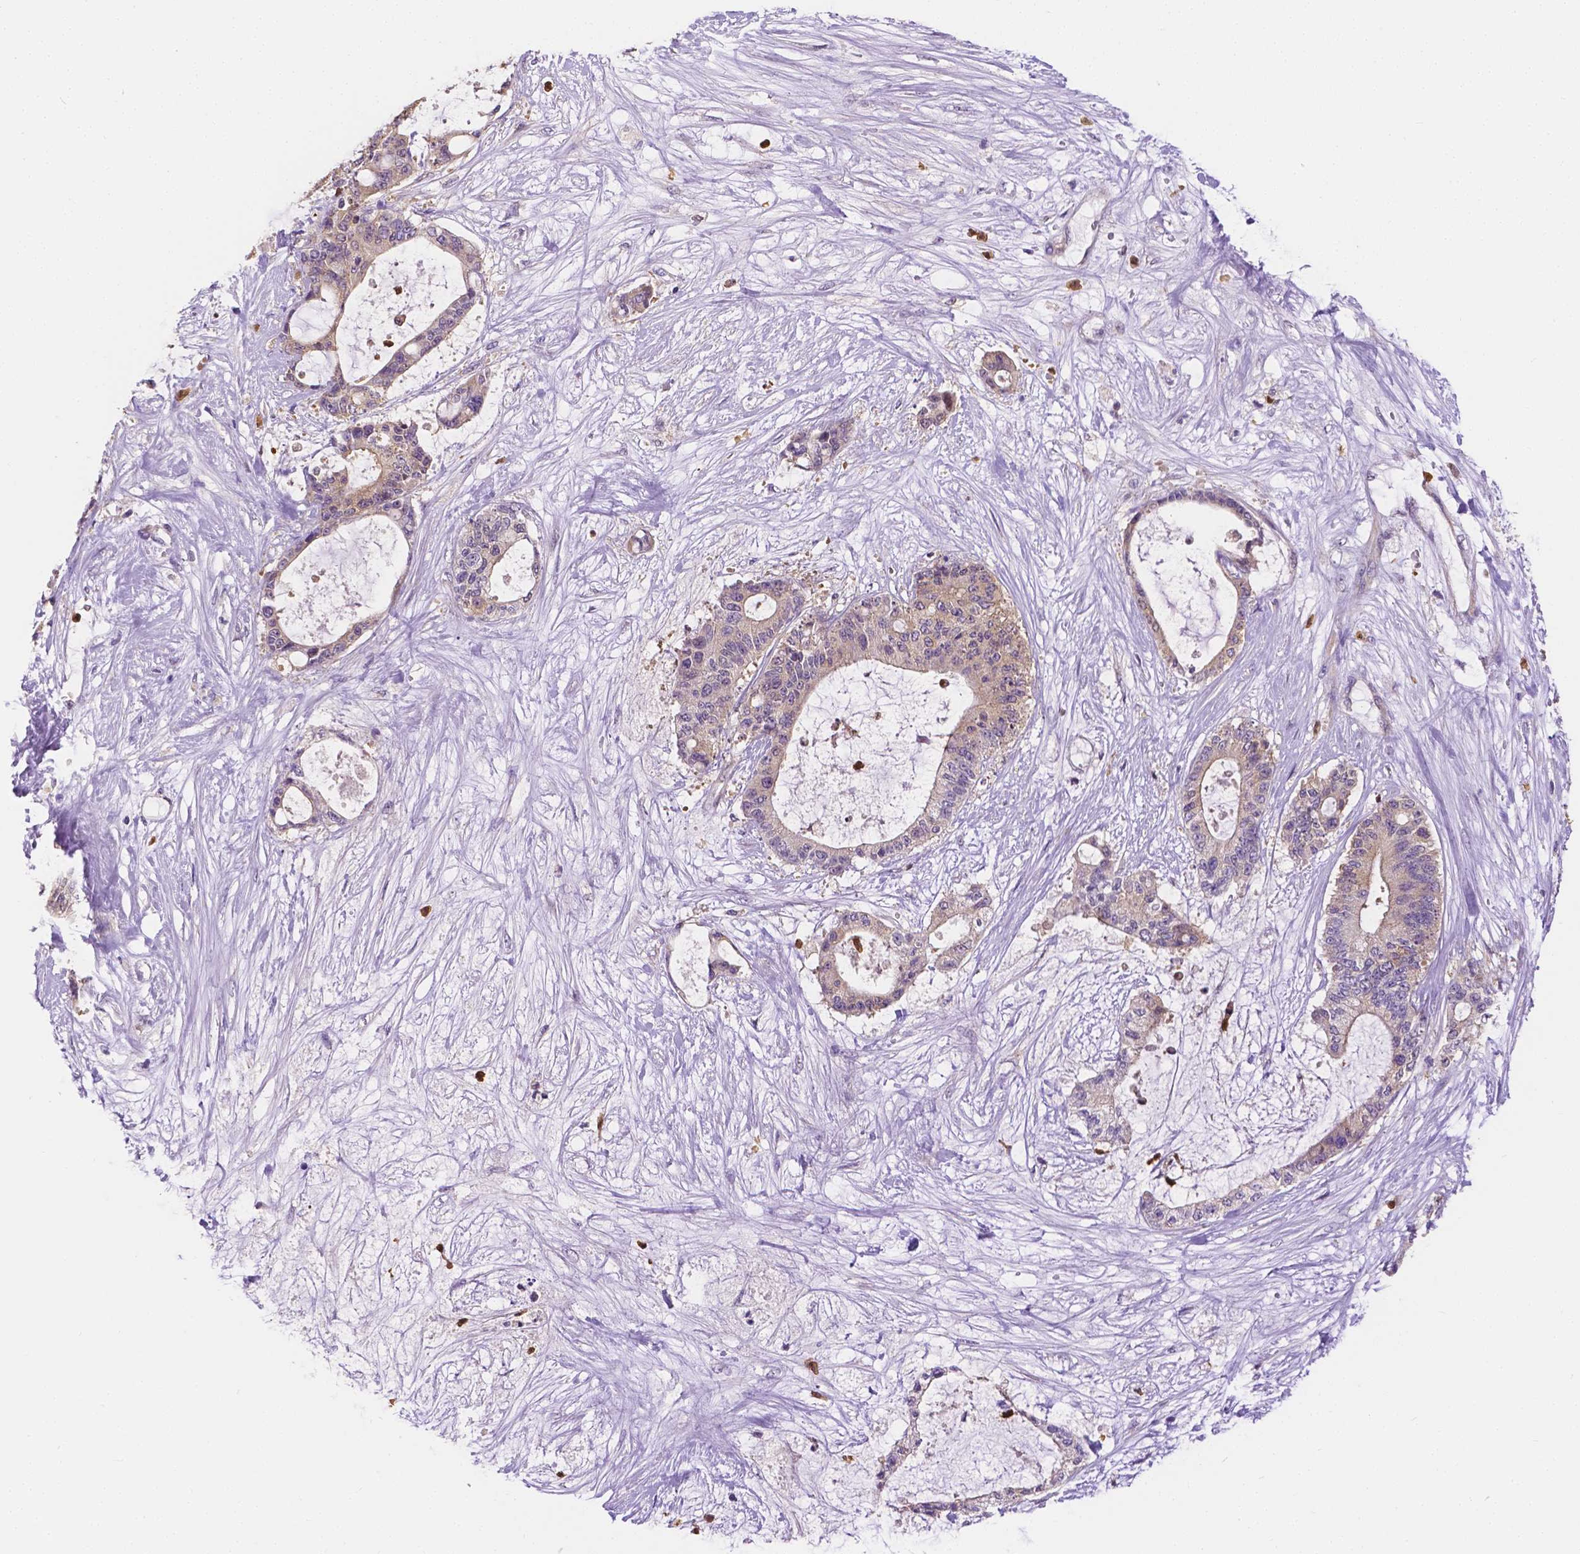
{"staining": {"intensity": "negative", "quantity": "none", "location": "none"}, "tissue": "liver cancer", "cell_type": "Tumor cells", "image_type": "cancer", "snomed": [{"axis": "morphology", "description": "Normal tissue, NOS"}, {"axis": "morphology", "description": "Cholangiocarcinoma"}, {"axis": "topography", "description": "Liver"}, {"axis": "topography", "description": "Peripheral nerve tissue"}], "caption": "IHC of human liver cancer exhibits no expression in tumor cells.", "gene": "ZNRD2", "patient": {"sex": "female", "age": 73}}